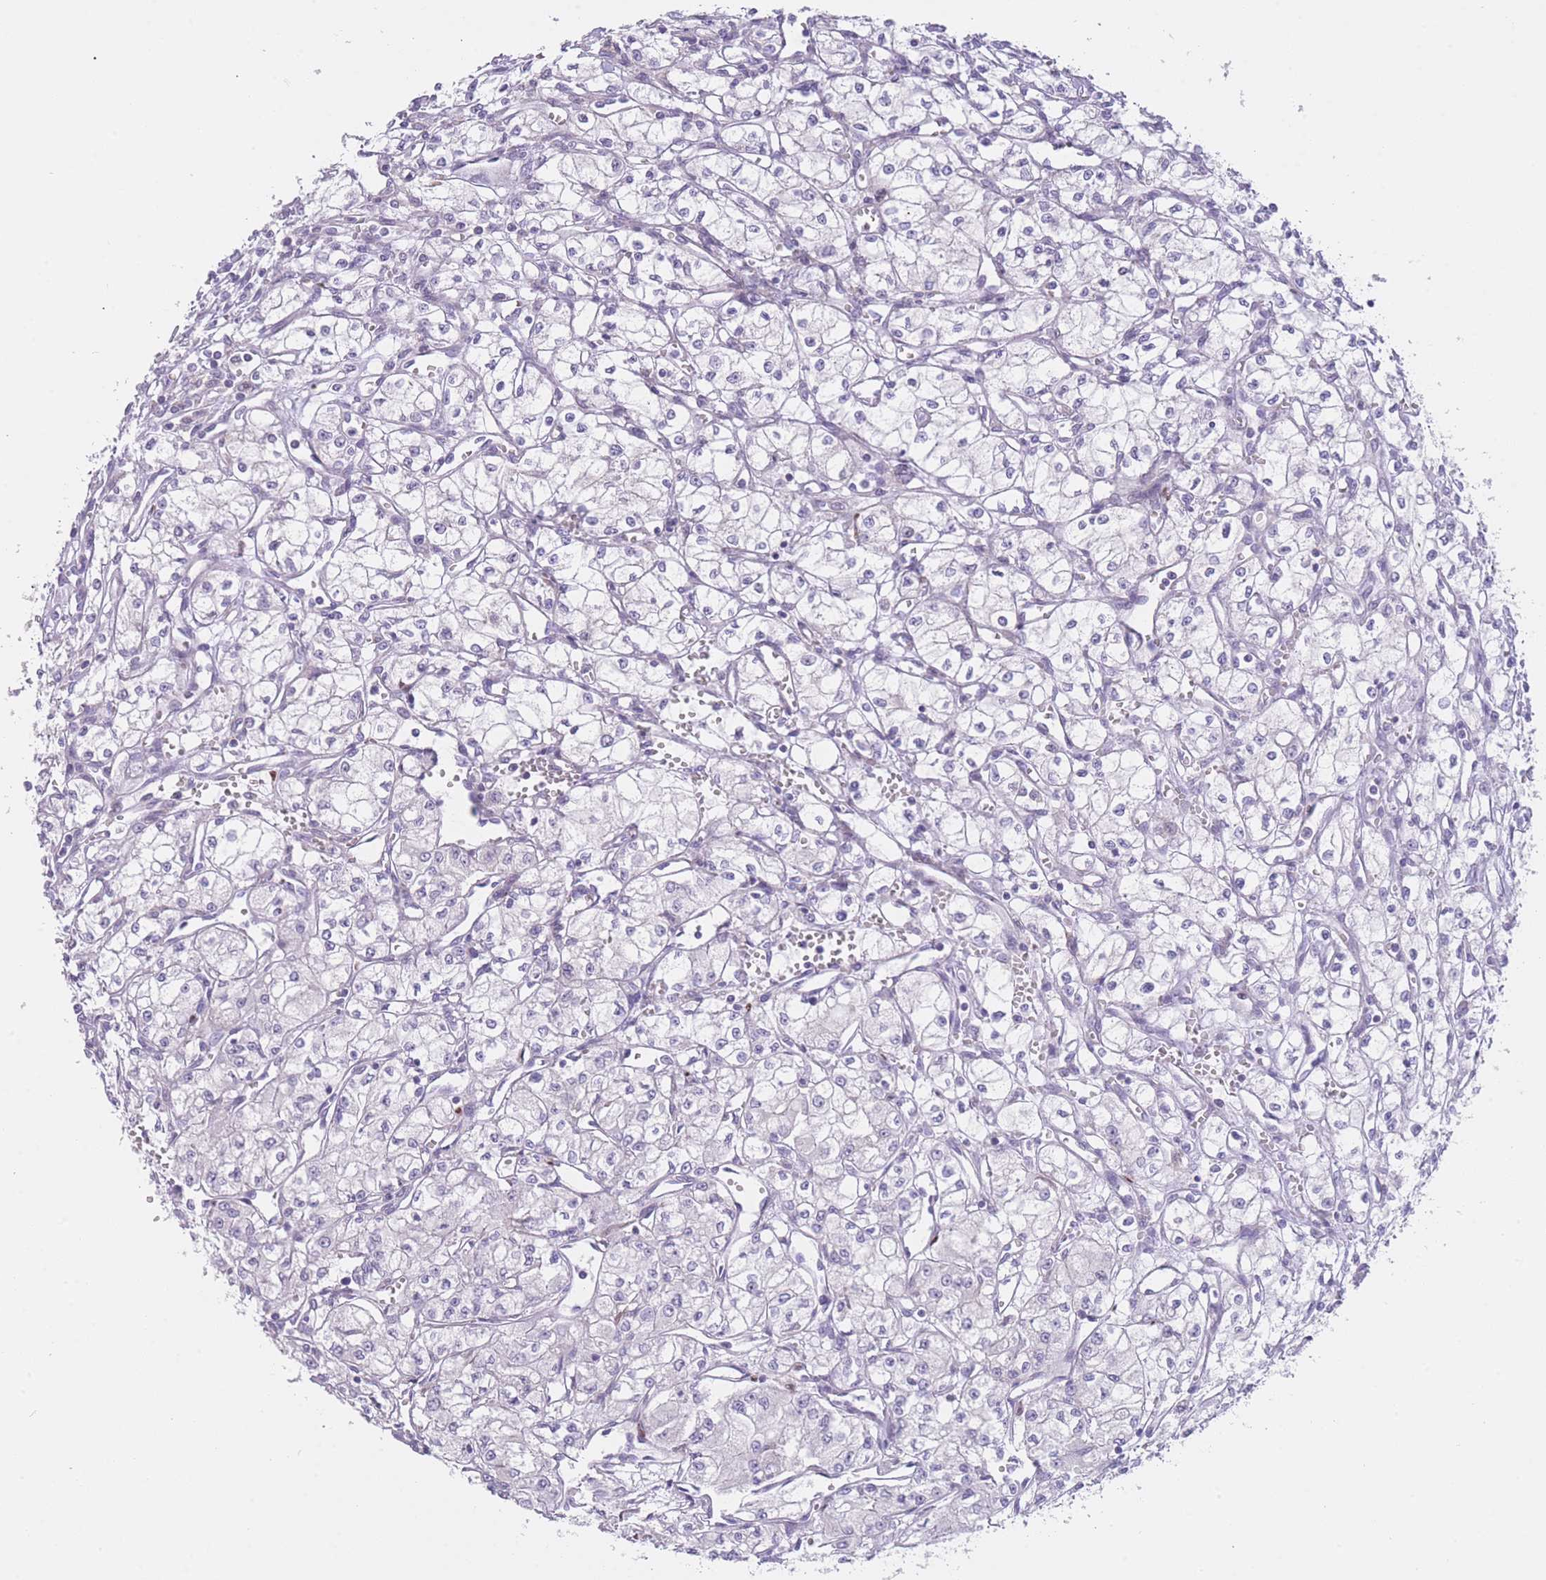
{"staining": {"intensity": "negative", "quantity": "none", "location": "none"}, "tissue": "renal cancer", "cell_type": "Tumor cells", "image_type": "cancer", "snomed": [{"axis": "morphology", "description": "Adenocarcinoma, NOS"}, {"axis": "topography", "description": "Kidney"}], "caption": "Renal cancer stained for a protein using immunohistochemistry (IHC) demonstrates no expression tumor cells.", "gene": "IMPG1", "patient": {"sex": "male", "age": 59}}